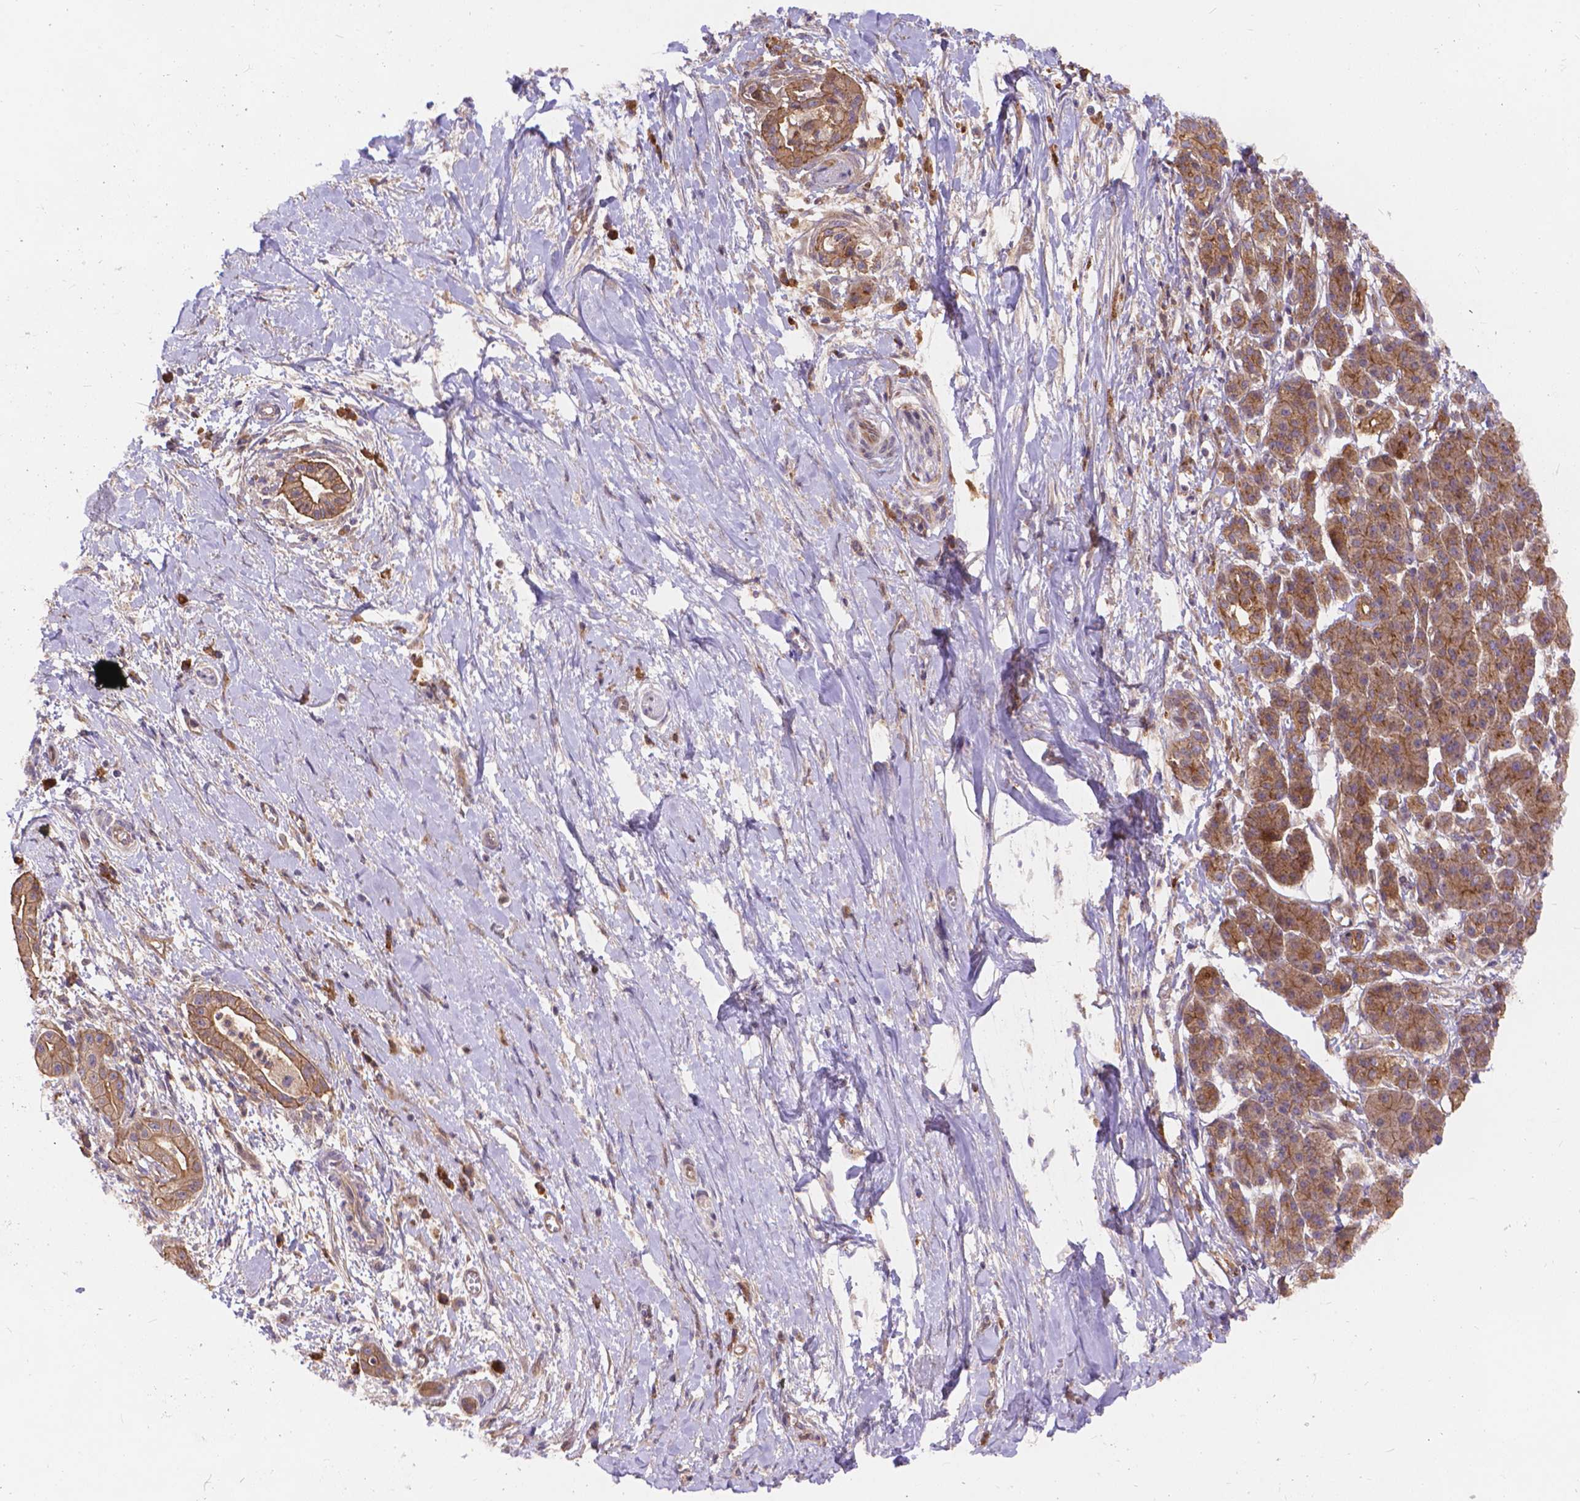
{"staining": {"intensity": "moderate", "quantity": ">75%", "location": "cytoplasmic/membranous"}, "tissue": "pancreatic cancer", "cell_type": "Tumor cells", "image_type": "cancer", "snomed": [{"axis": "morphology", "description": "Normal tissue, NOS"}, {"axis": "morphology", "description": "Adenocarcinoma, NOS"}, {"axis": "topography", "description": "Lymph node"}, {"axis": "topography", "description": "Pancreas"}], "caption": "Pancreatic cancer stained for a protein demonstrates moderate cytoplasmic/membranous positivity in tumor cells.", "gene": "ARAP1", "patient": {"sex": "female", "age": 58}}